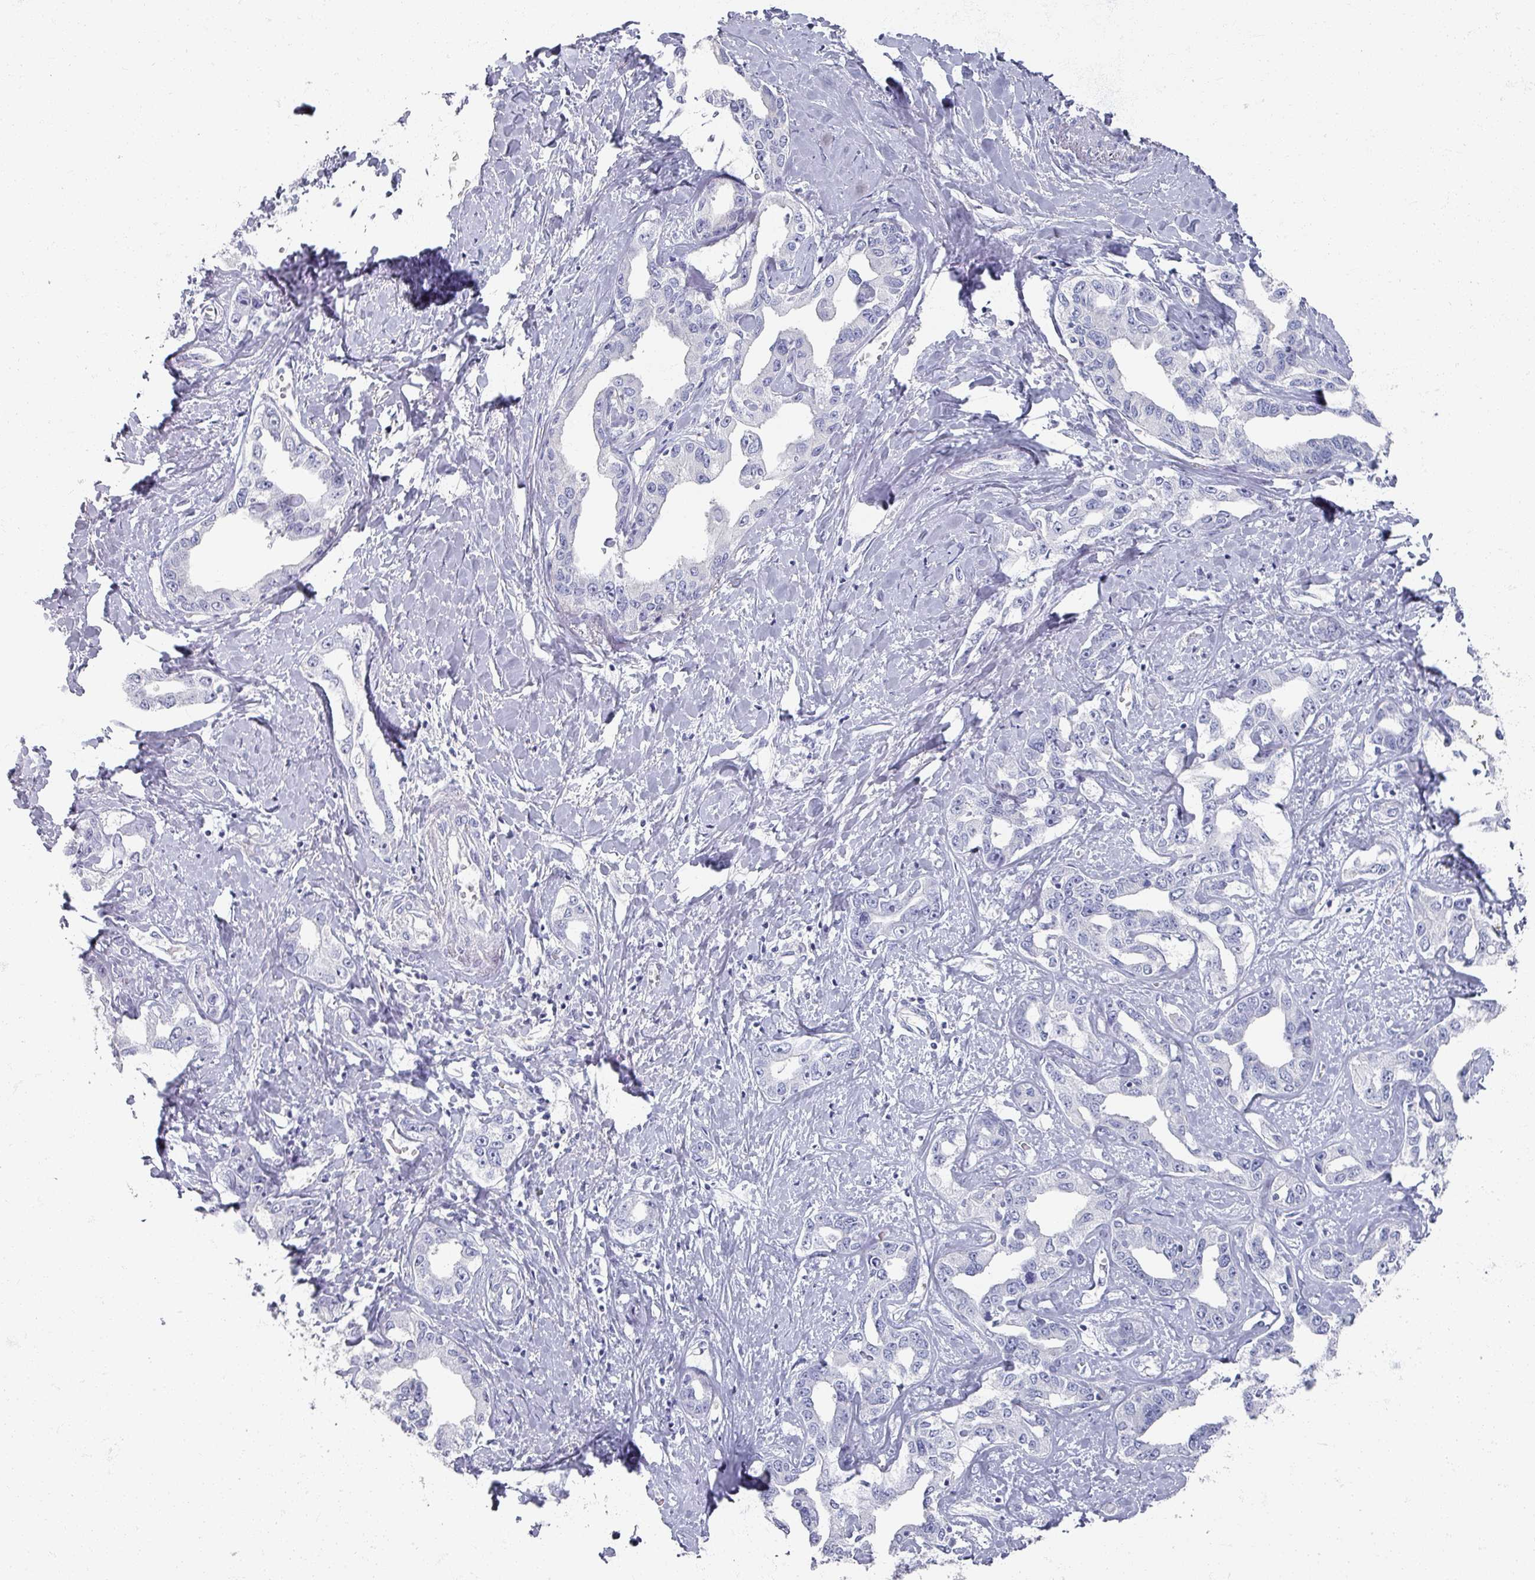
{"staining": {"intensity": "negative", "quantity": "none", "location": "none"}, "tissue": "liver cancer", "cell_type": "Tumor cells", "image_type": "cancer", "snomed": [{"axis": "morphology", "description": "Cholangiocarcinoma"}, {"axis": "topography", "description": "Liver"}], "caption": "A photomicrograph of liver cancer stained for a protein reveals no brown staining in tumor cells.", "gene": "OMG", "patient": {"sex": "male", "age": 59}}